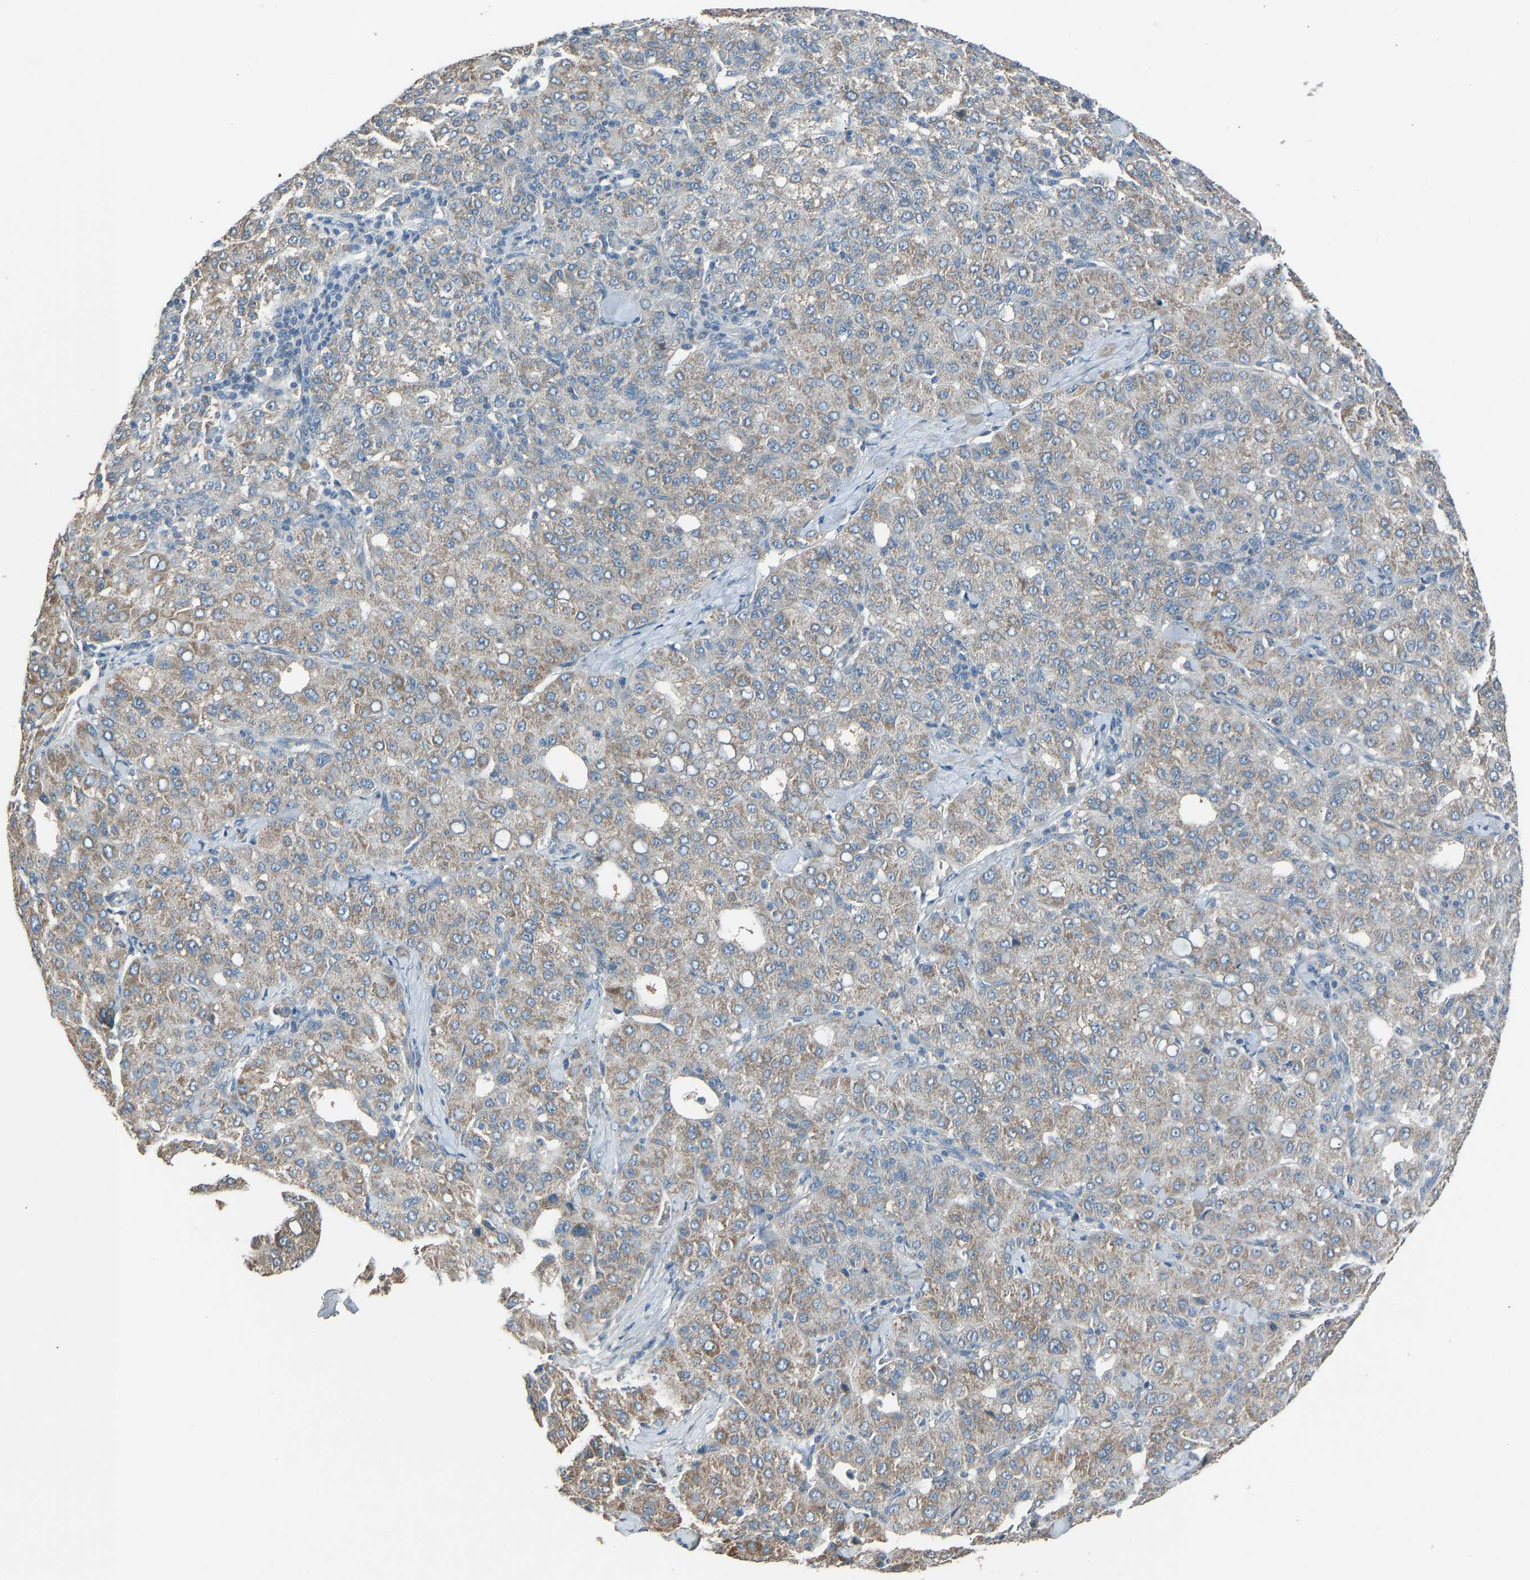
{"staining": {"intensity": "weak", "quantity": ">75%", "location": "cytoplasmic/membranous"}, "tissue": "liver cancer", "cell_type": "Tumor cells", "image_type": "cancer", "snomed": [{"axis": "morphology", "description": "Carcinoma, Hepatocellular, NOS"}, {"axis": "topography", "description": "Liver"}], "caption": "Protein positivity by immunohistochemistry (IHC) reveals weak cytoplasmic/membranous expression in approximately >75% of tumor cells in liver cancer.", "gene": "TGFBR3", "patient": {"sex": "male", "age": 65}}